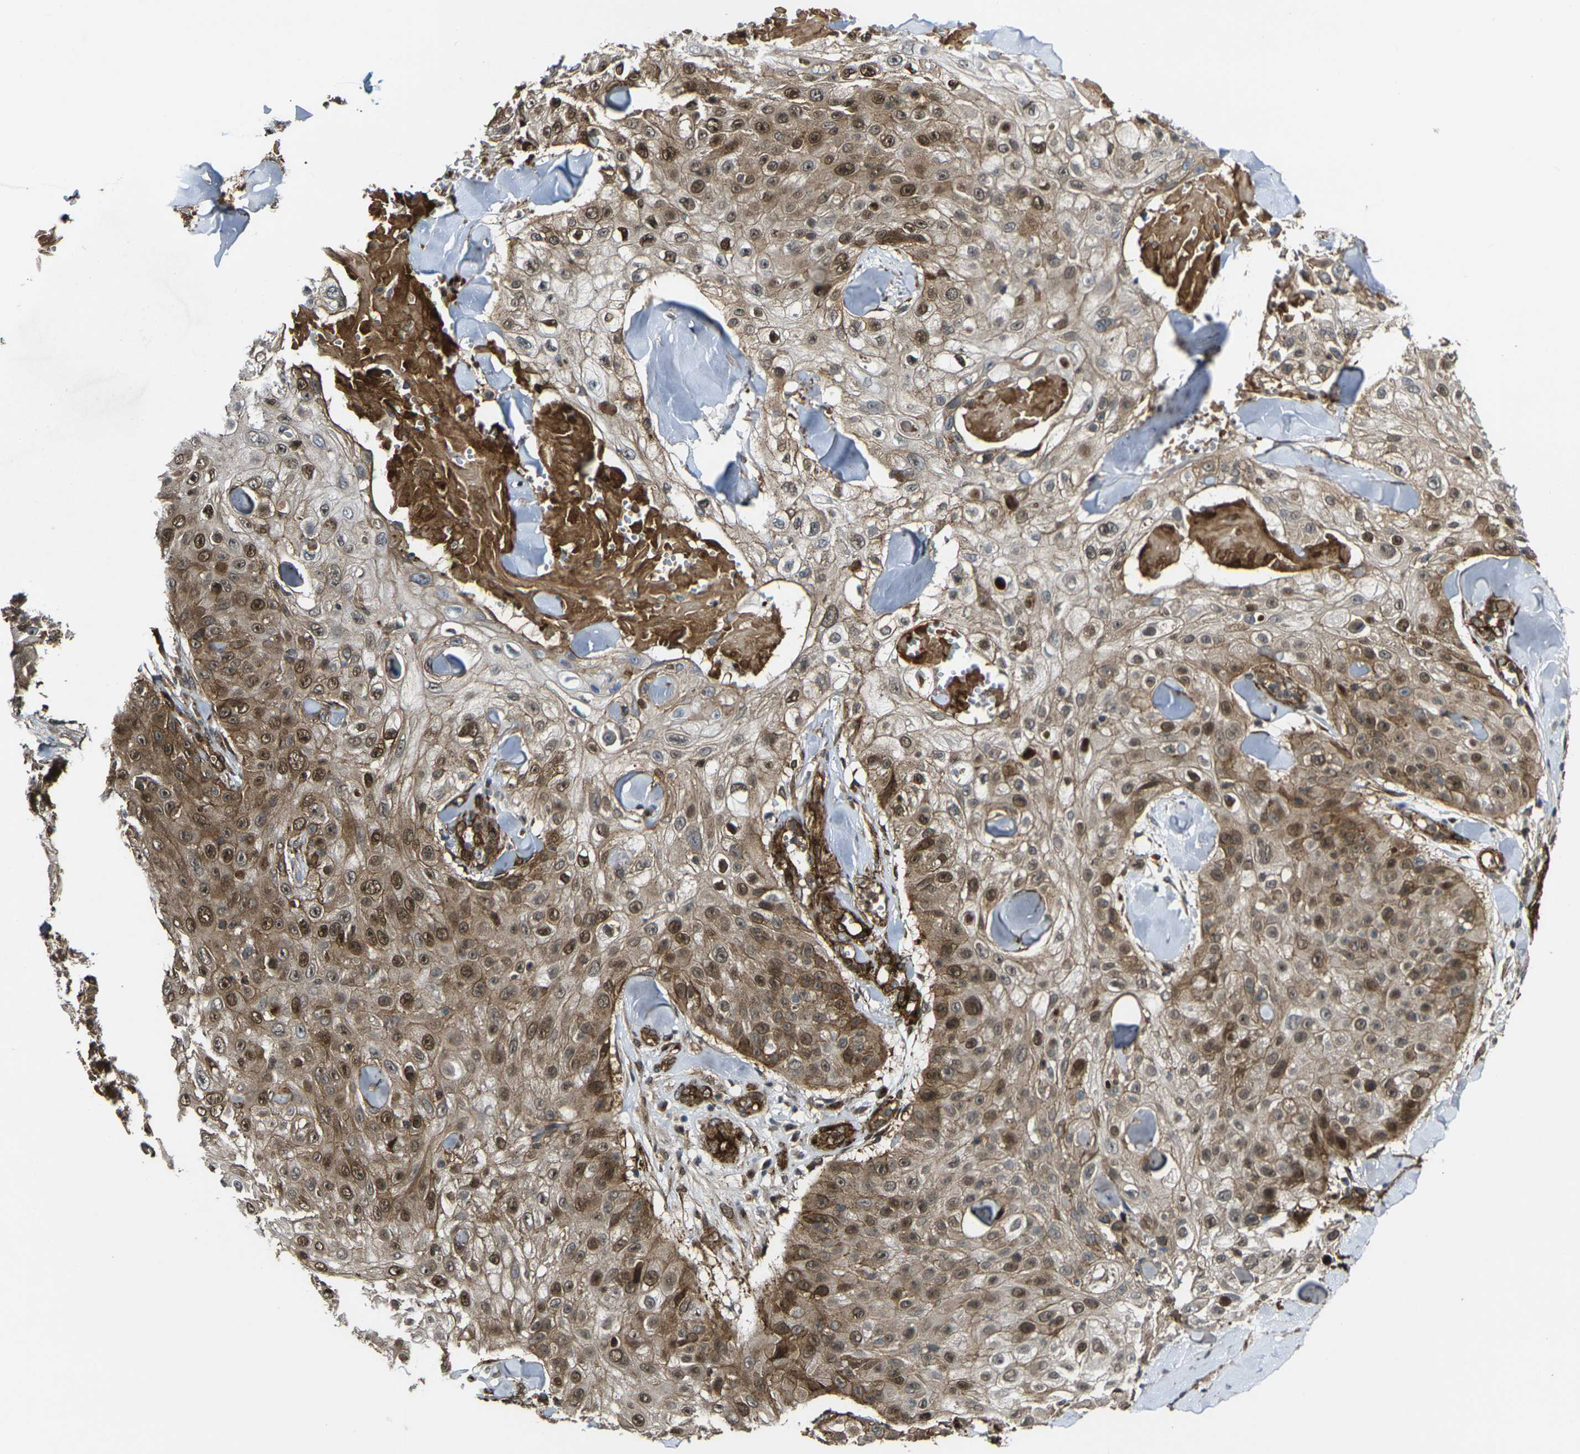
{"staining": {"intensity": "moderate", "quantity": ">75%", "location": "cytoplasmic/membranous,nuclear"}, "tissue": "skin cancer", "cell_type": "Tumor cells", "image_type": "cancer", "snomed": [{"axis": "morphology", "description": "Squamous cell carcinoma, NOS"}, {"axis": "topography", "description": "Skin"}], "caption": "A brown stain highlights moderate cytoplasmic/membranous and nuclear positivity of a protein in human squamous cell carcinoma (skin) tumor cells.", "gene": "ECE1", "patient": {"sex": "male", "age": 86}}